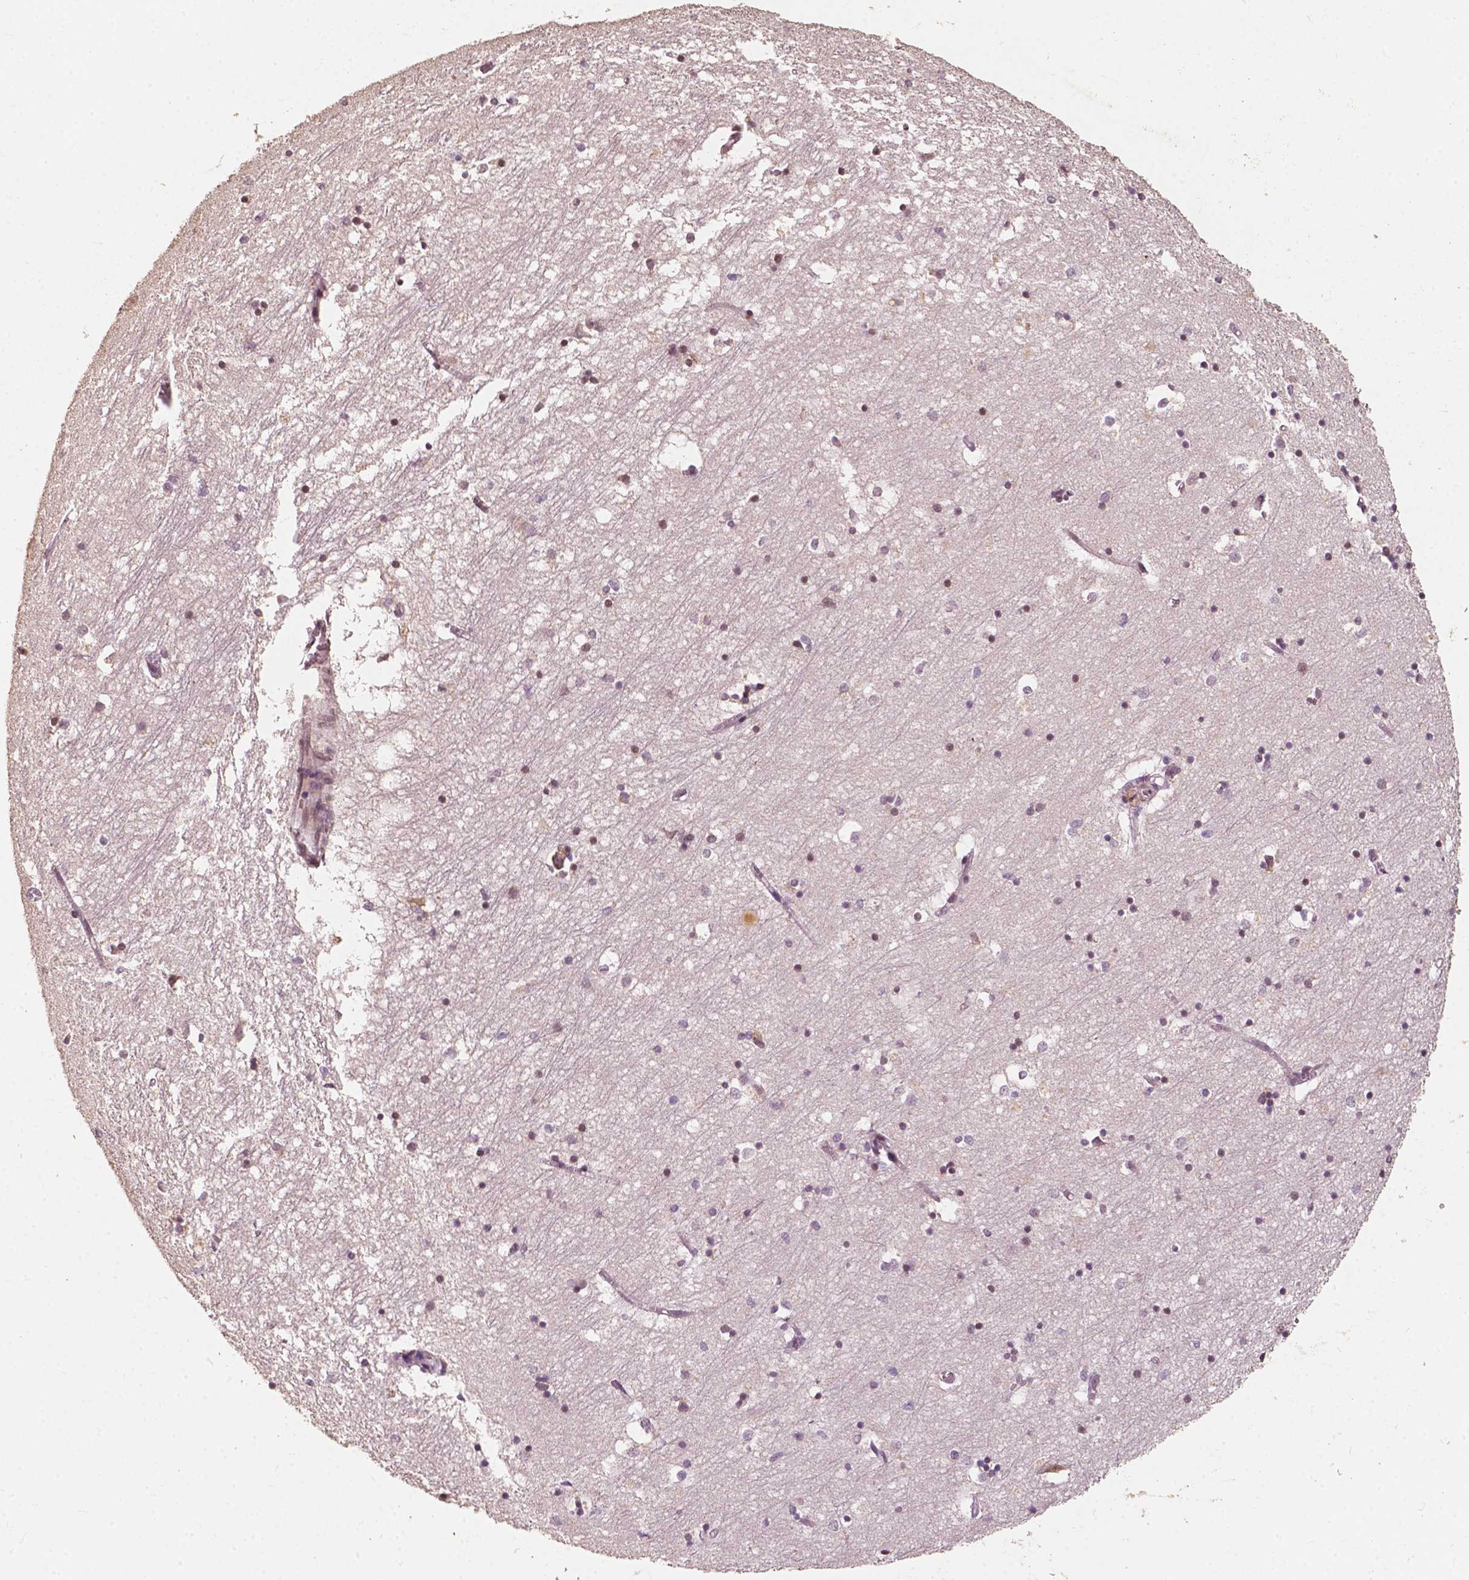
{"staining": {"intensity": "weak", "quantity": "25%-75%", "location": "cytoplasmic/membranous"}, "tissue": "hippocampus", "cell_type": "Glial cells", "image_type": "normal", "snomed": [{"axis": "morphology", "description": "Normal tissue, NOS"}, {"axis": "topography", "description": "Lateral ventricle wall"}, {"axis": "topography", "description": "Hippocampus"}], "caption": "Glial cells show low levels of weak cytoplasmic/membranous expression in about 25%-75% of cells in unremarkable hippocampus. The staining is performed using DAB brown chromogen to label protein expression. The nuclei are counter-stained blue using hematoxylin.", "gene": "G3BP1", "patient": {"sex": "female", "age": 63}}